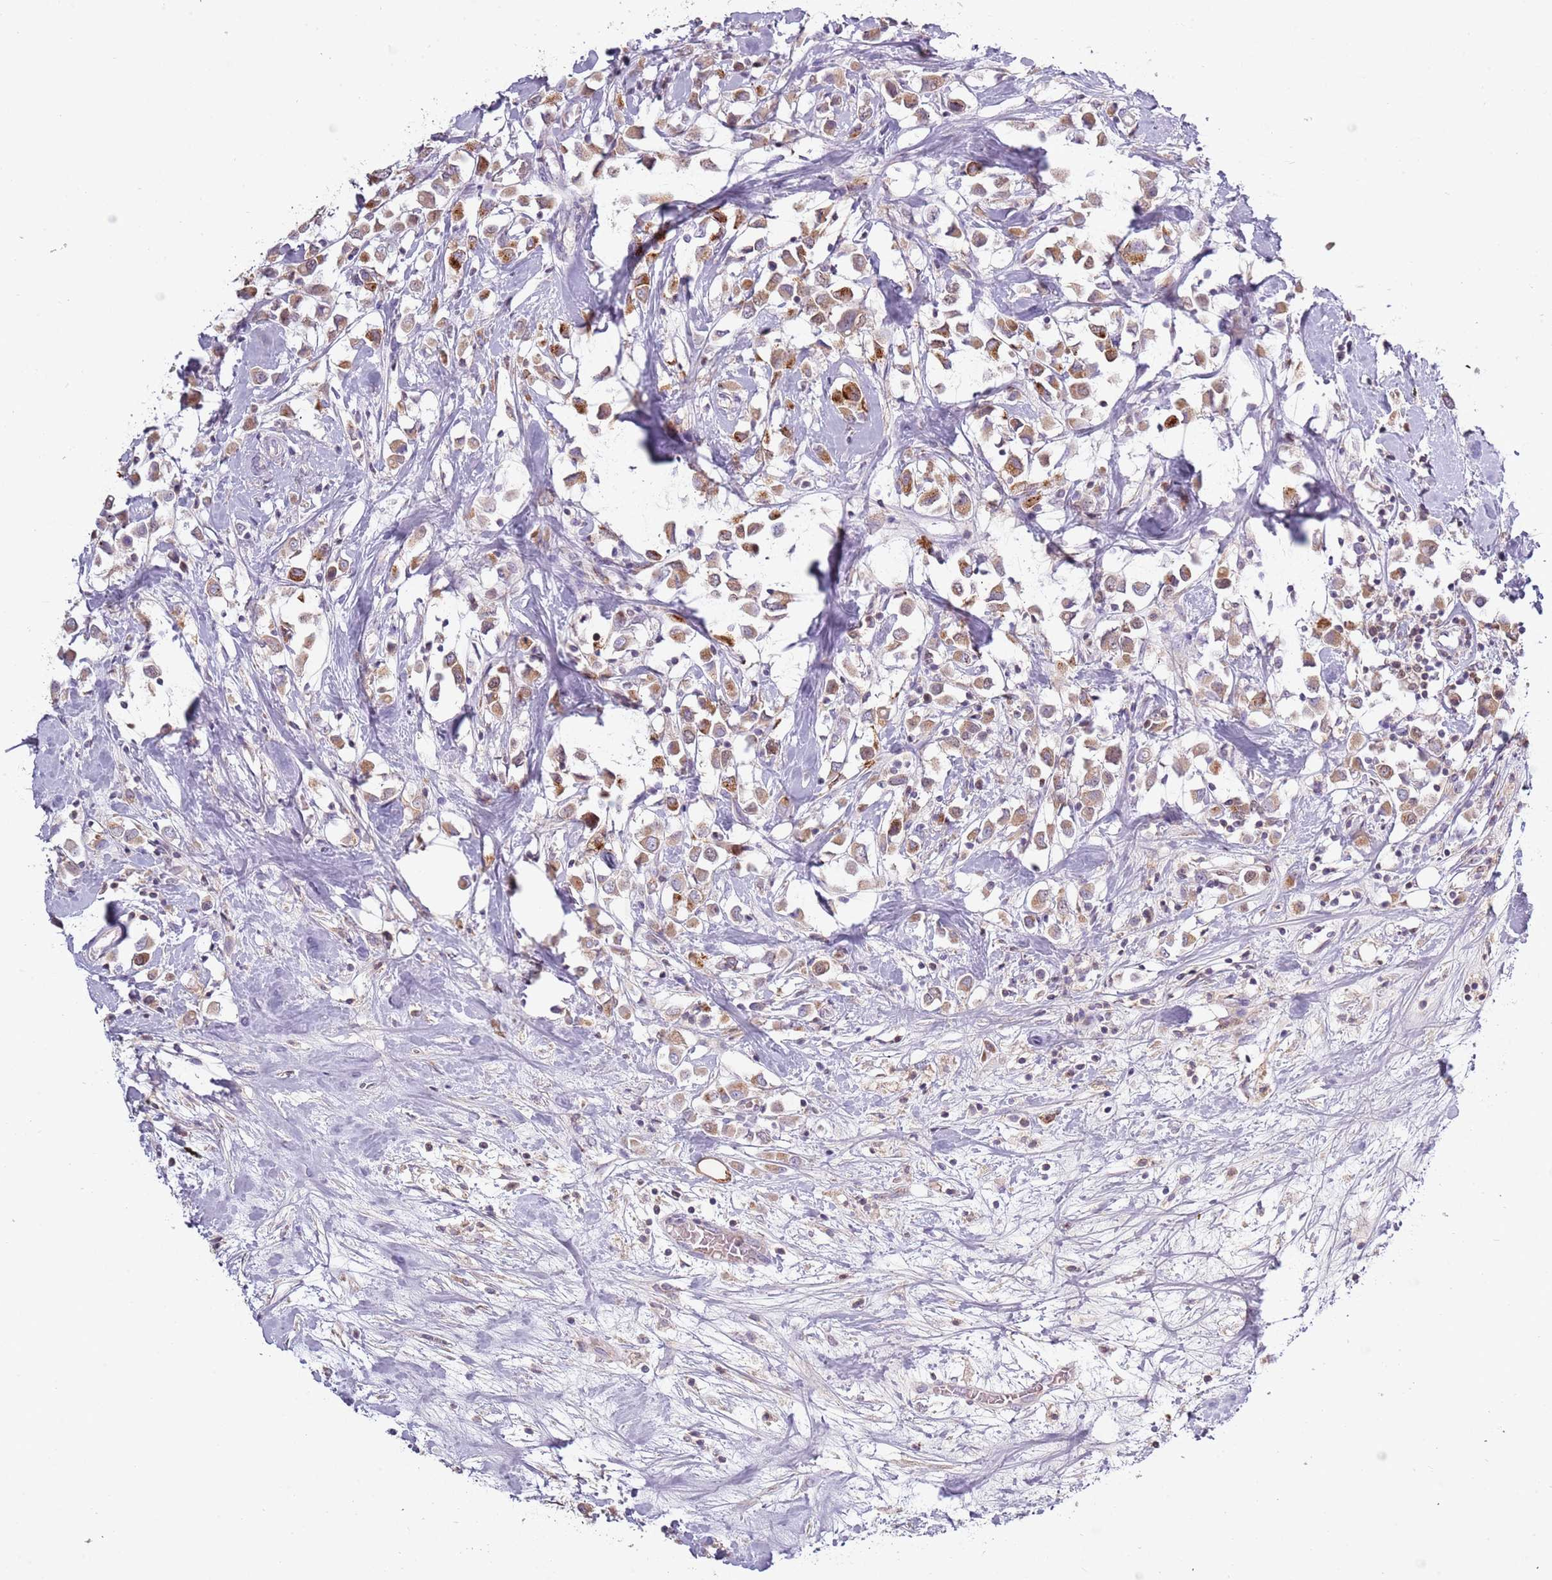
{"staining": {"intensity": "moderate", "quantity": ">75%", "location": "cytoplasmic/membranous"}, "tissue": "breast cancer", "cell_type": "Tumor cells", "image_type": "cancer", "snomed": [{"axis": "morphology", "description": "Duct carcinoma"}, {"axis": "topography", "description": "Breast"}], "caption": "Invasive ductal carcinoma (breast) tissue shows moderate cytoplasmic/membranous expression in approximately >75% of tumor cells", "gene": "SYS1", "patient": {"sex": "female", "age": 61}}